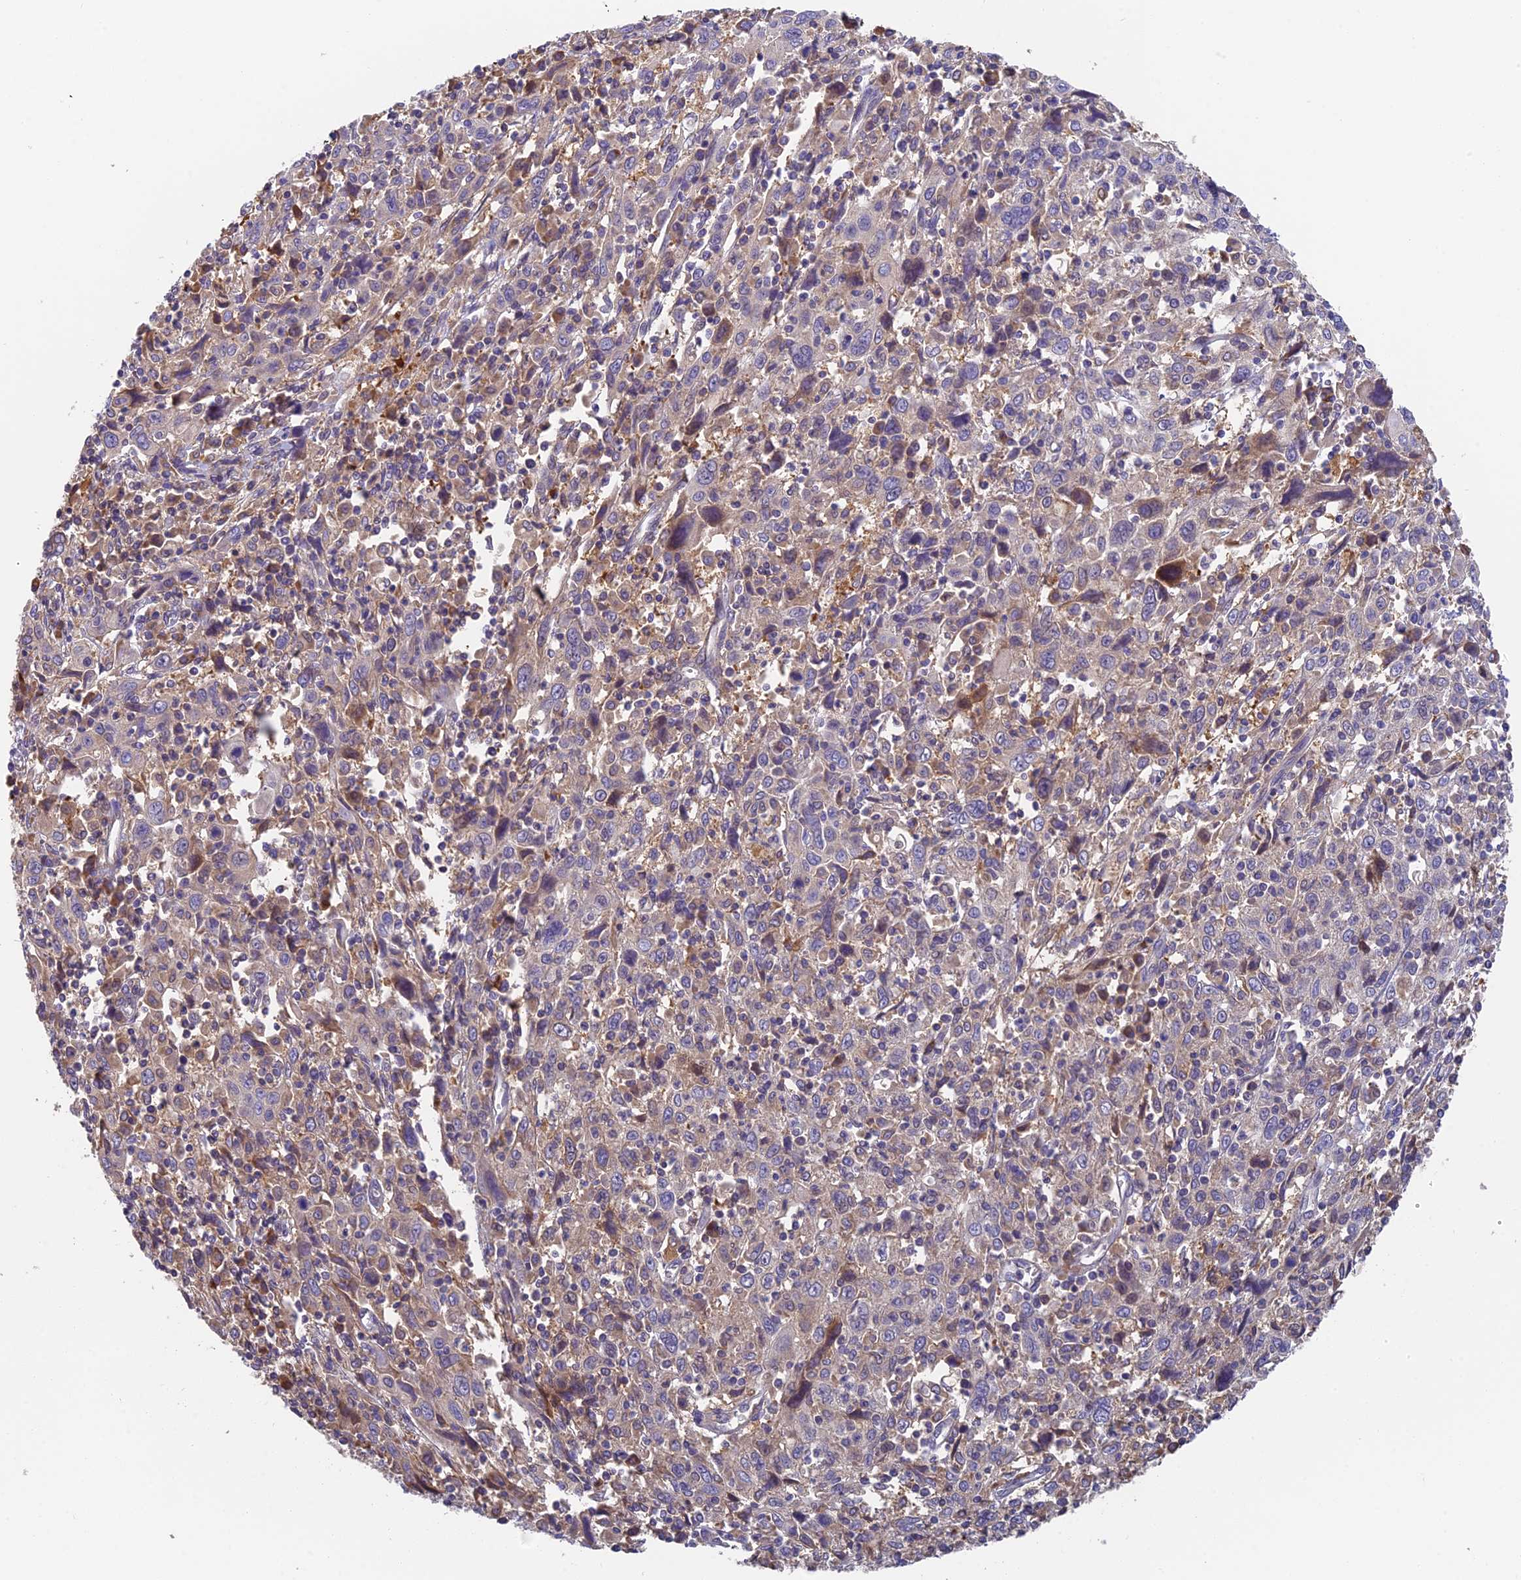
{"staining": {"intensity": "negative", "quantity": "none", "location": "none"}, "tissue": "cervical cancer", "cell_type": "Tumor cells", "image_type": "cancer", "snomed": [{"axis": "morphology", "description": "Squamous cell carcinoma, NOS"}, {"axis": "topography", "description": "Cervix"}], "caption": "DAB (3,3'-diaminobenzidine) immunohistochemical staining of human cervical cancer exhibits no significant positivity in tumor cells.", "gene": "IPO5", "patient": {"sex": "female", "age": 46}}